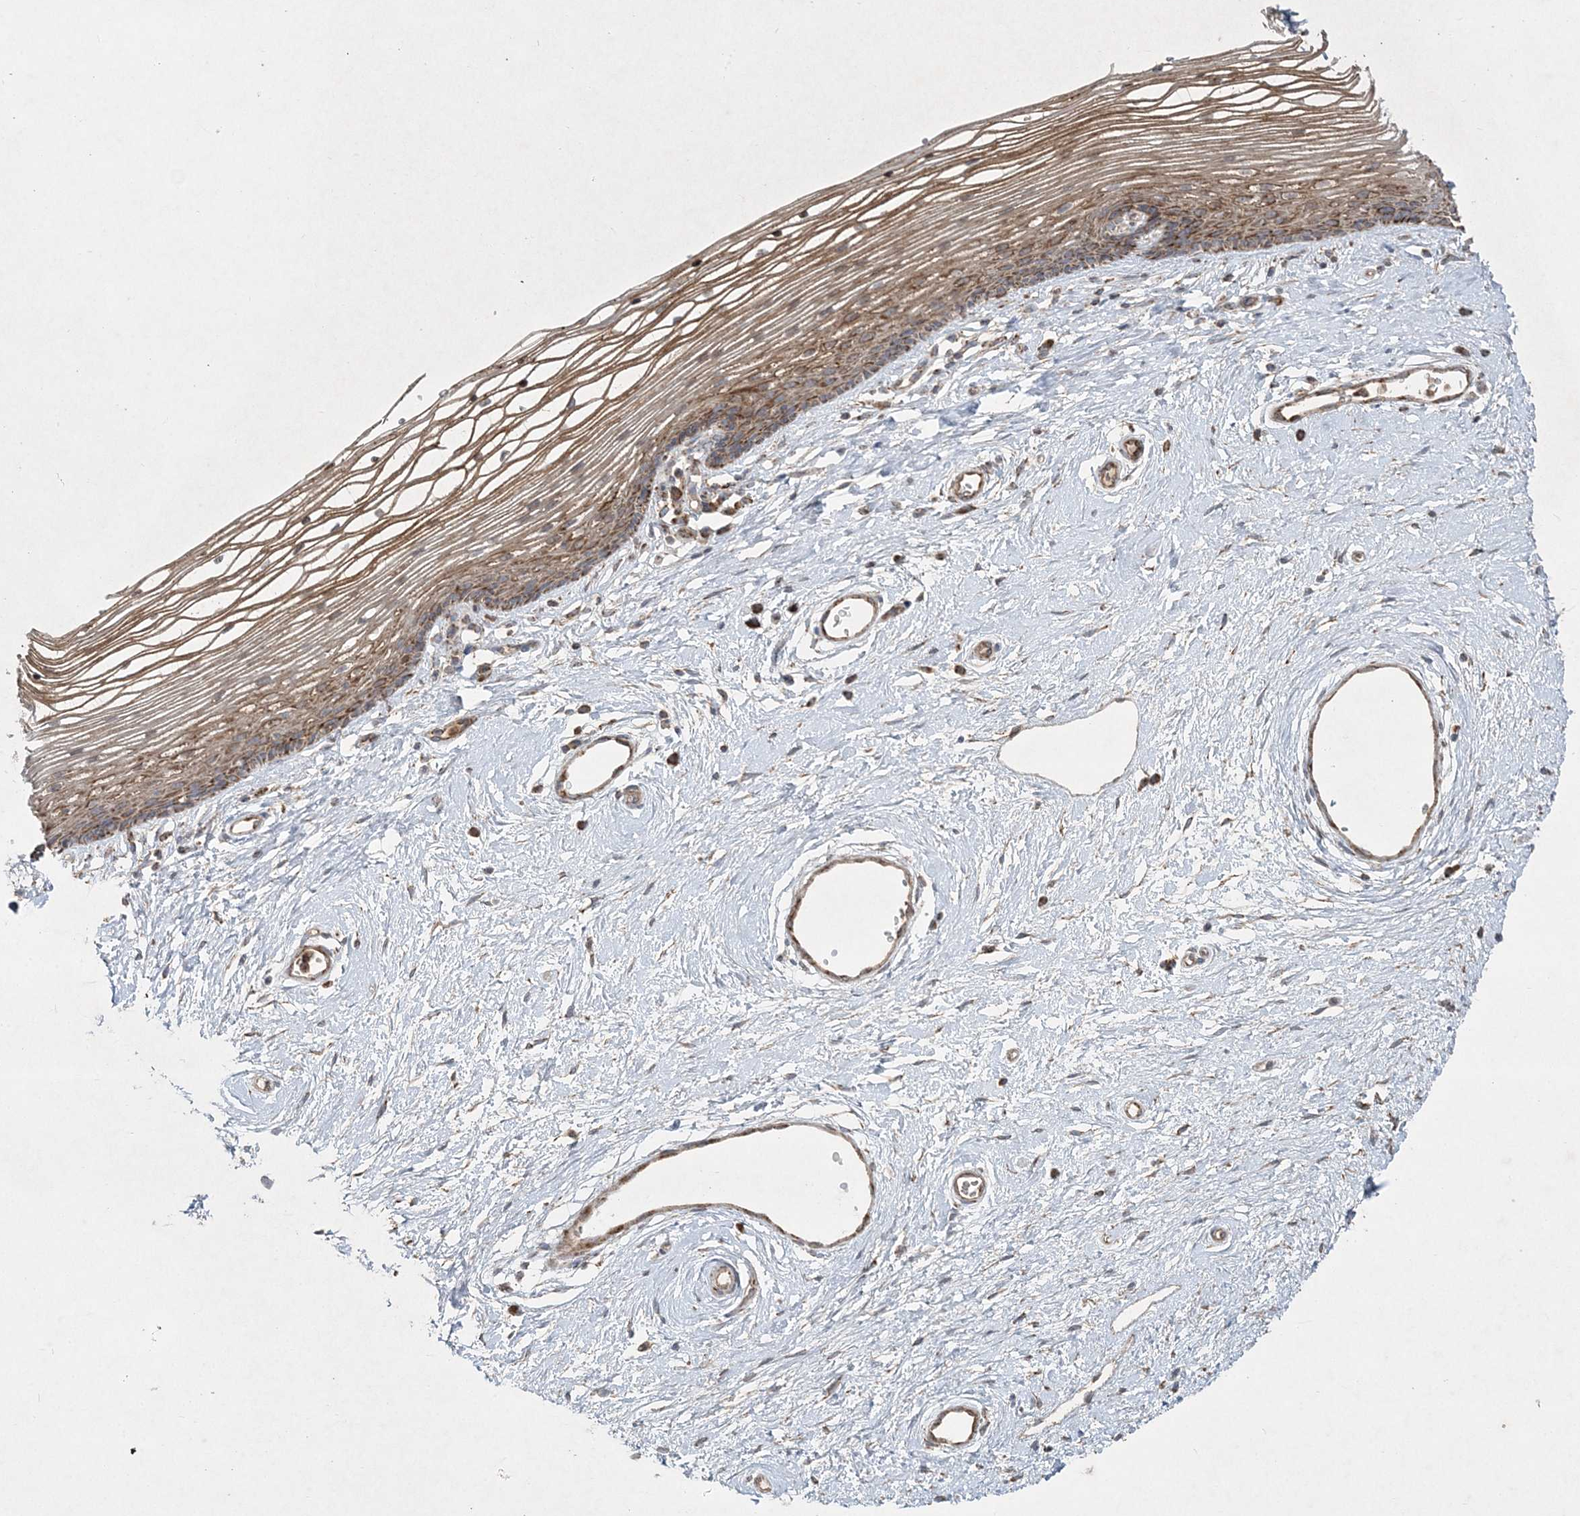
{"staining": {"intensity": "strong", "quantity": ">75%", "location": "cytoplasmic/membranous,nuclear"}, "tissue": "vagina", "cell_type": "Squamous epithelial cells", "image_type": "normal", "snomed": [{"axis": "morphology", "description": "Normal tissue, NOS"}, {"axis": "topography", "description": "Vagina"}], "caption": "Immunohistochemistry (IHC) of normal human vagina demonstrates high levels of strong cytoplasmic/membranous,nuclear expression in about >75% of squamous epithelial cells.", "gene": "LRPPRC", "patient": {"sex": "female", "age": 46}}